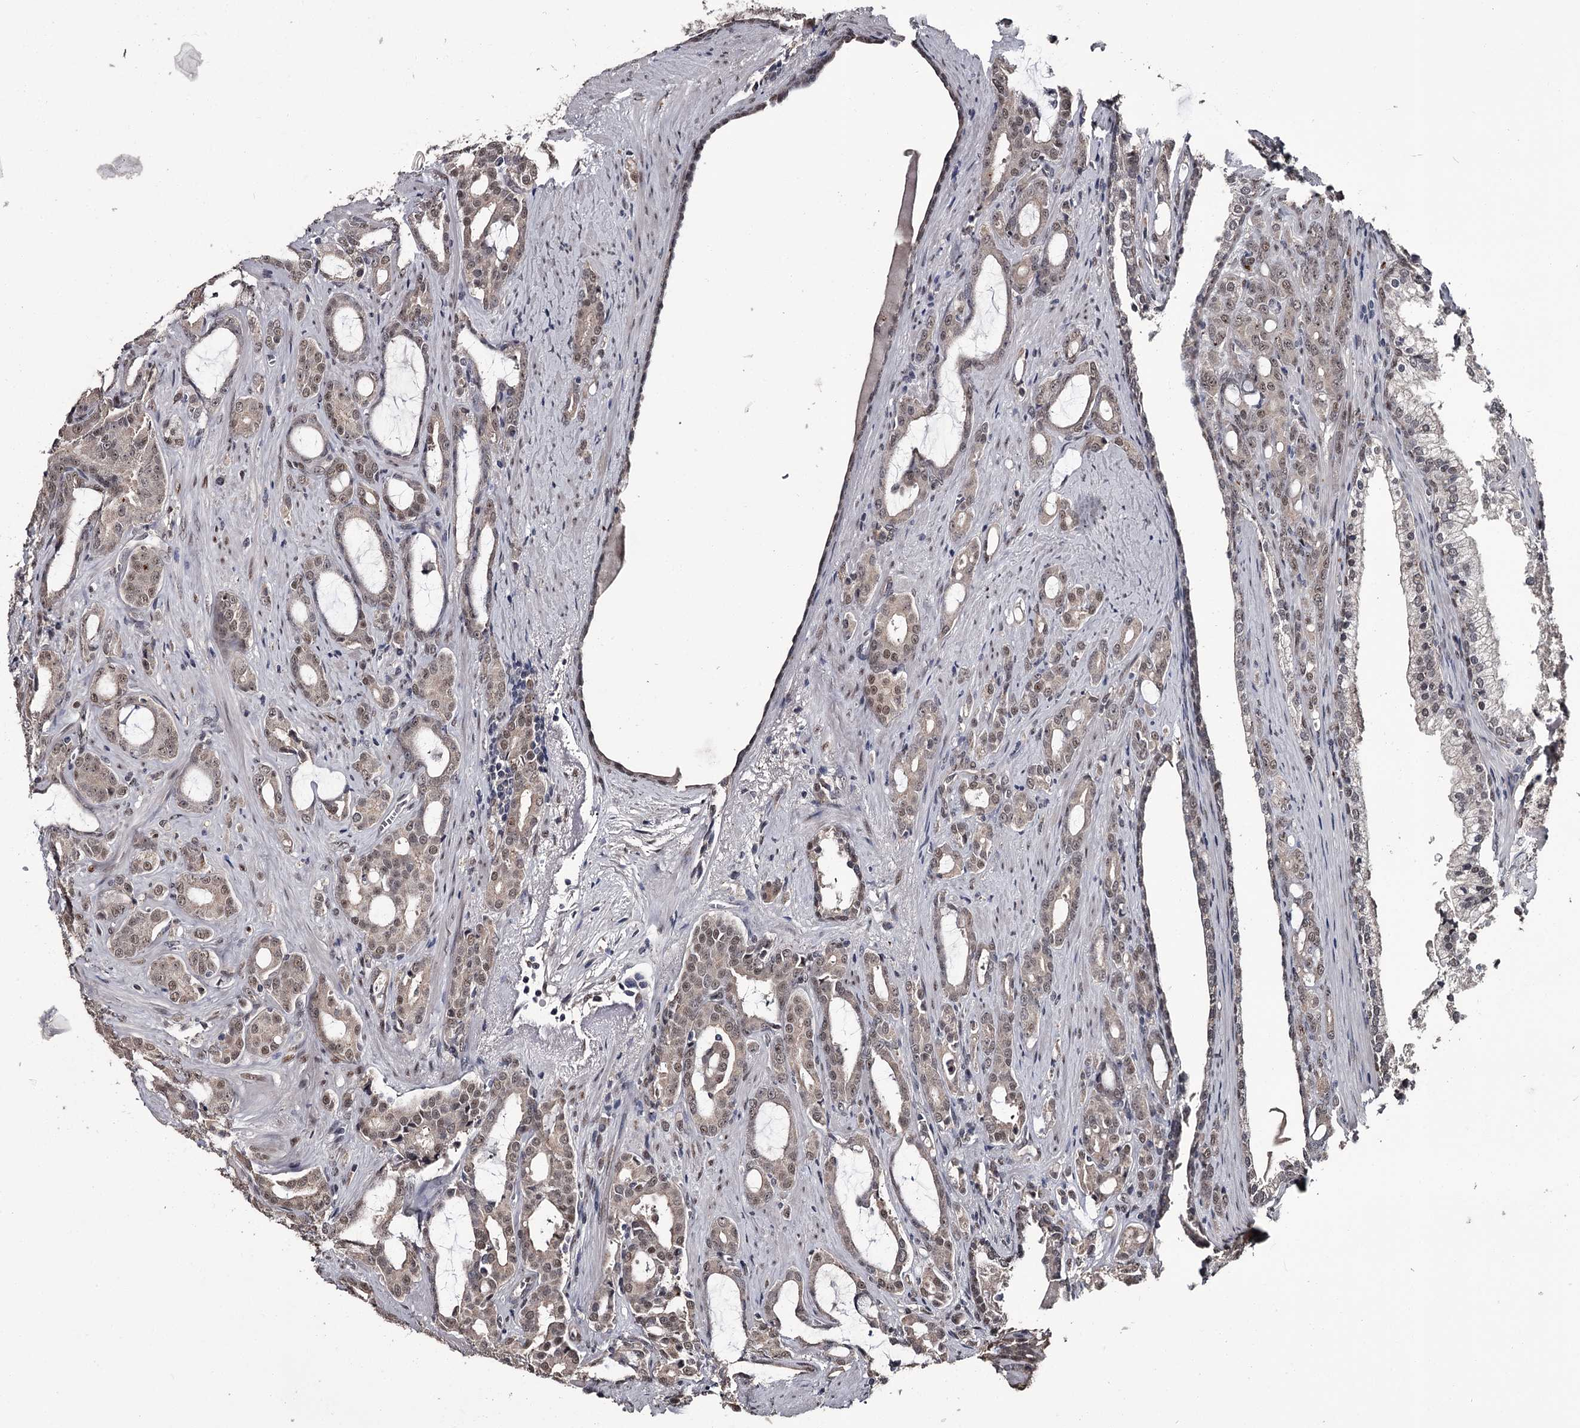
{"staining": {"intensity": "weak", "quantity": ">75%", "location": "nuclear"}, "tissue": "prostate cancer", "cell_type": "Tumor cells", "image_type": "cancer", "snomed": [{"axis": "morphology", "description": "Adenocarcinoma, High grade"}, {"axis": "topography", "description": "Prostate"}], "caption": "An image of human adenocarcinoma (high-grade) (prostate) stained for a protein displays weak nuclear brown staining in tumor cells.", "gene": "PRPF40B", "patient": {"sex": "male", "age": 72}}